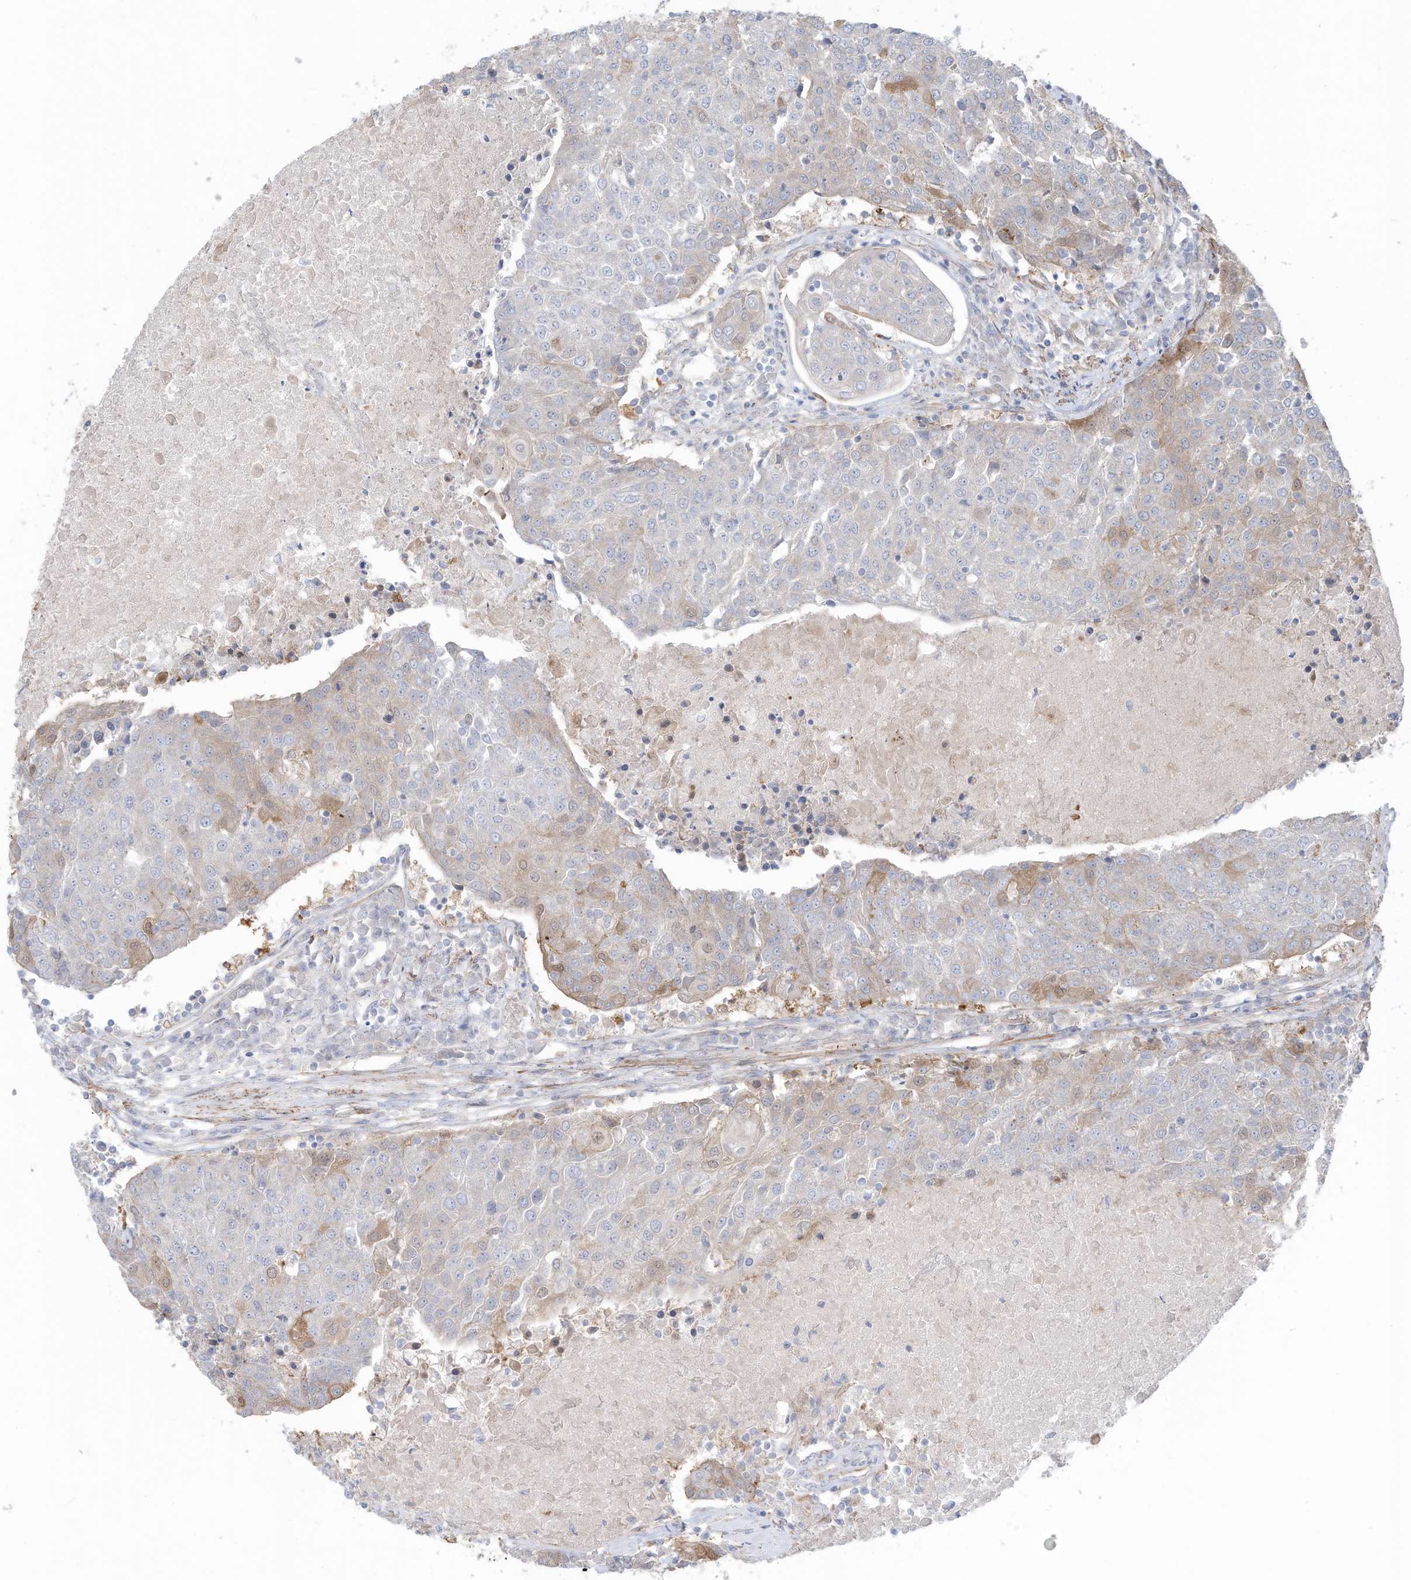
{"staining": {"intensity": "weak", "quantity": "<25%", "location": "cytoplasmic/membranous"}, "tissue": "urothelial cancer", "cell_type": "Tumor cells", "image_type": "cancer", "snomed": [{"axis": "morphology", "description": "Urothelial carcinoma, High grade"}, {"axis": "topography", "description": "Urinary bladder"}], "caption": "Tumor cells are negative for brown protein staining in urothelial carcinoma (high-grade).", "gene": "SLC17A7", "patient": {"sex": "female", "age": 85}}